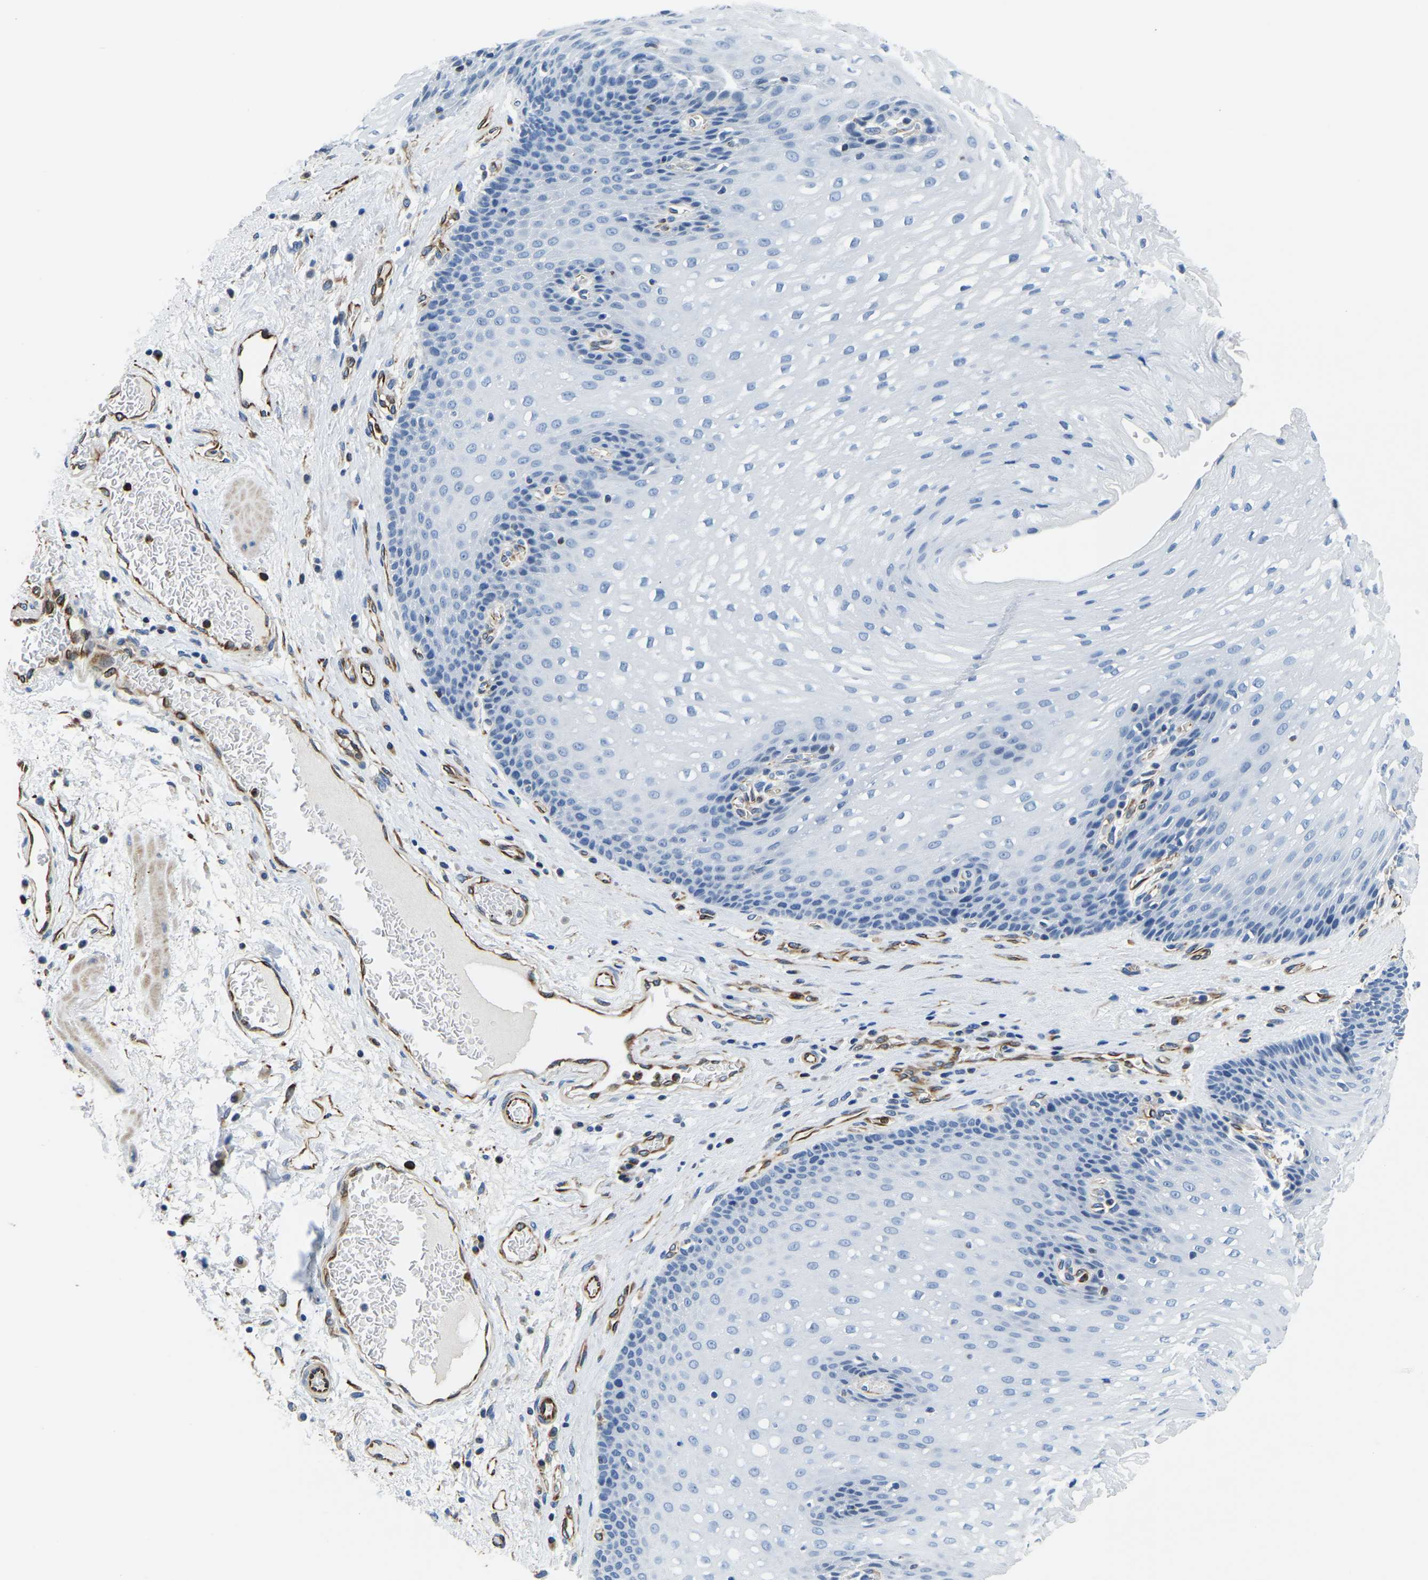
{"staining": {"intensity": "negative", "quantity": "none", "location": "none"}, "tissue": "esophagus", "cell_type": "Squamous epithelial cells", "image_type": "normal", "snomed": [{"axis": "morphology", "description": "Normal tissue, NOS"}, {"axis": "topography", "description": "Esophagus"}], "caption": "Squamous epithelial cells show no significant protein positivity in benign esophagus. (DAB immunohistochemistry (IHC) visualized using brightfield microscopy, high magnification).", "gene": "MS4A3", "patient": {"sex": "male", "age": 48}}